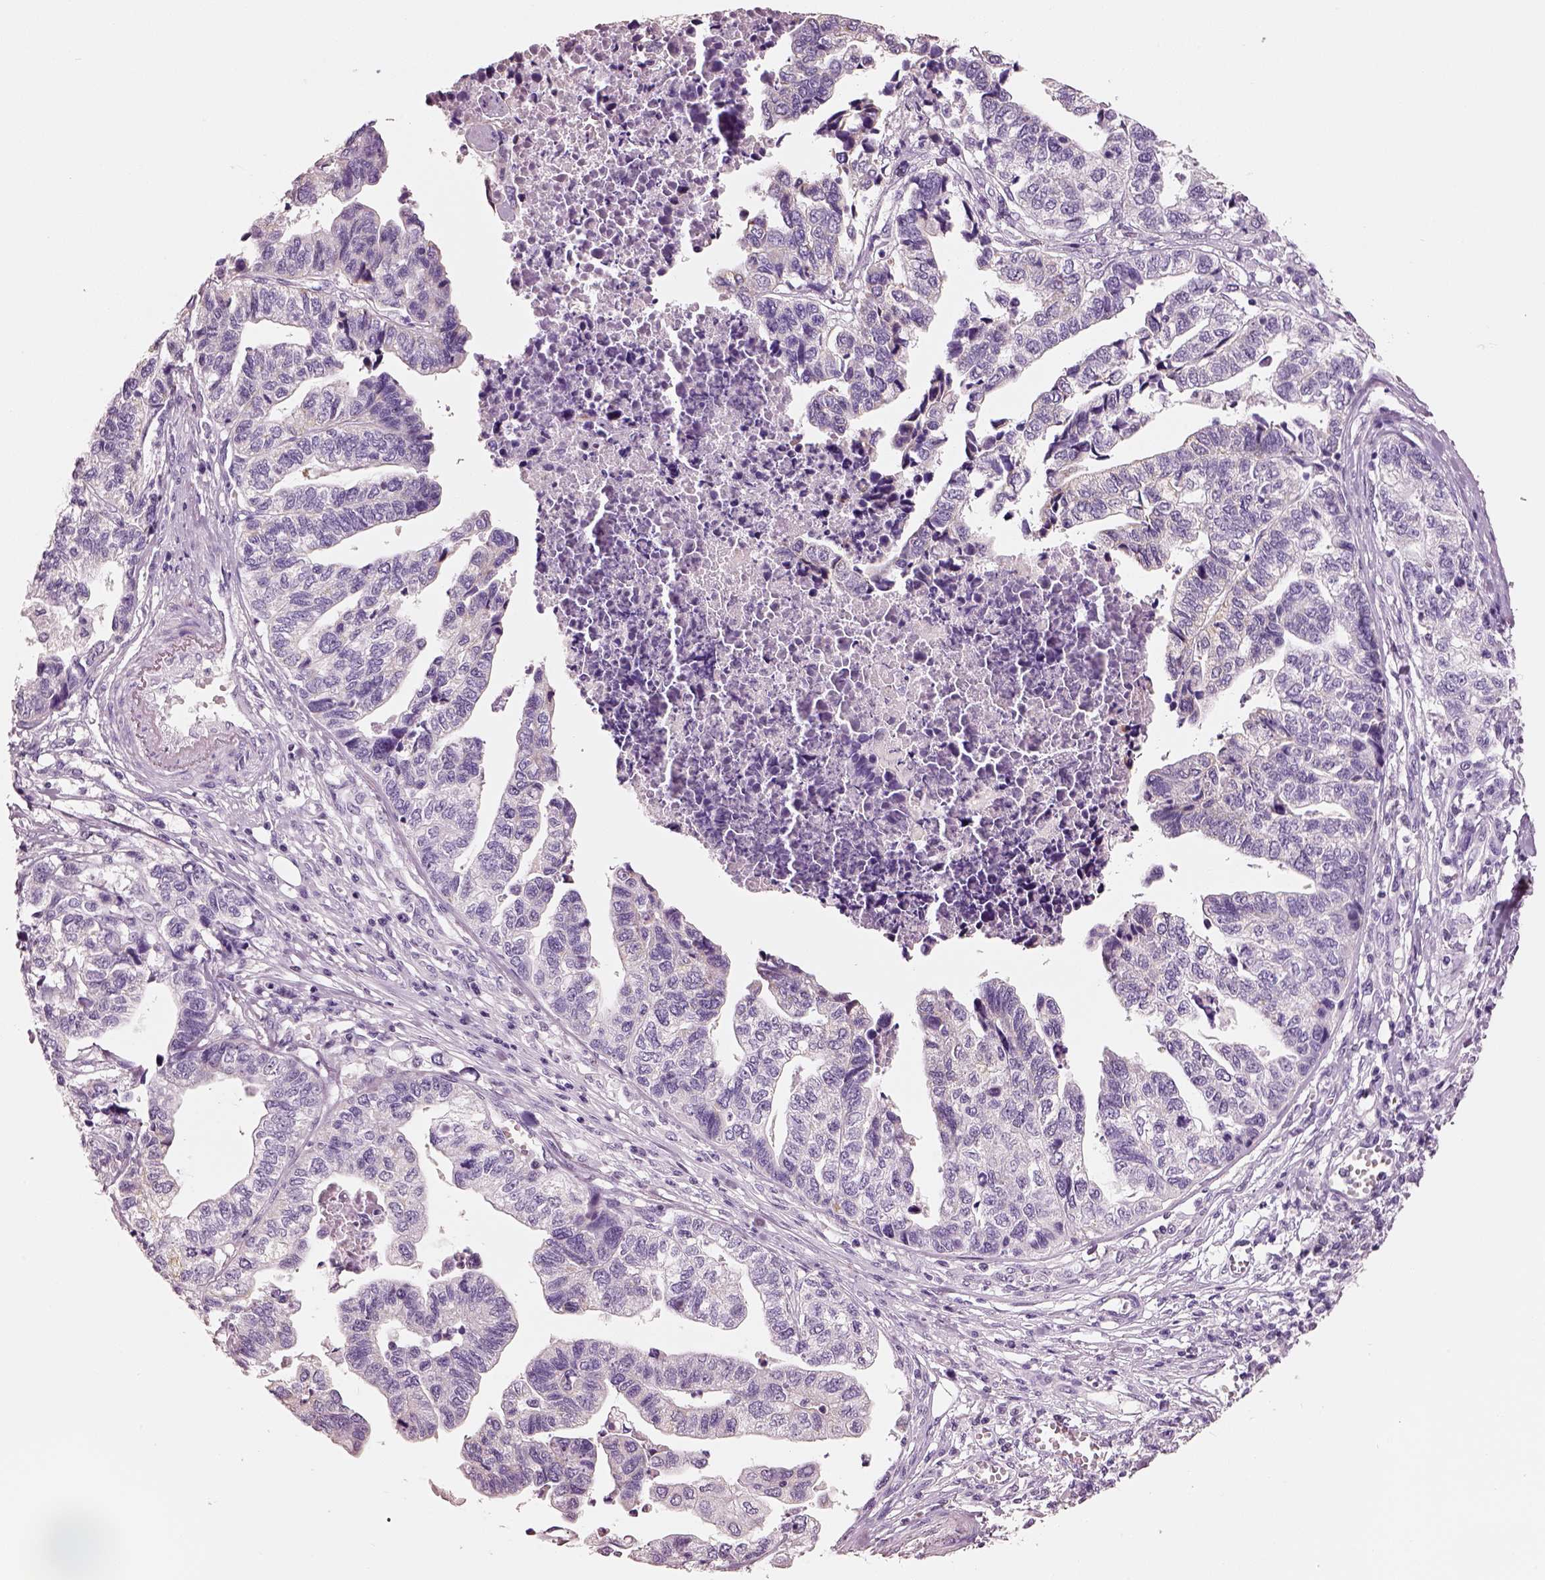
{"staining": {"intensity": "weak", "quantity": "<25%", "location": "cytoplasmic/membranous"}, "tissue": "stomach cancer", "cell_type": "Tumor cells", "image_type": "cancer", "snomed": [{"axis": "morphology", "description": "Adenocarcinoma, NOS"}, {"axis": "topography", "description": "Stomach, upper"}], "caption": "Micrograph shows no protein positivity in tumor cells of stomach adenocarcinoma tissue. (Immunohistochemistry (ihc), brightfield microscopy, high magnification).", "gene": "ELSPBP1", "patient": {"sex": "female", "age": 67}}